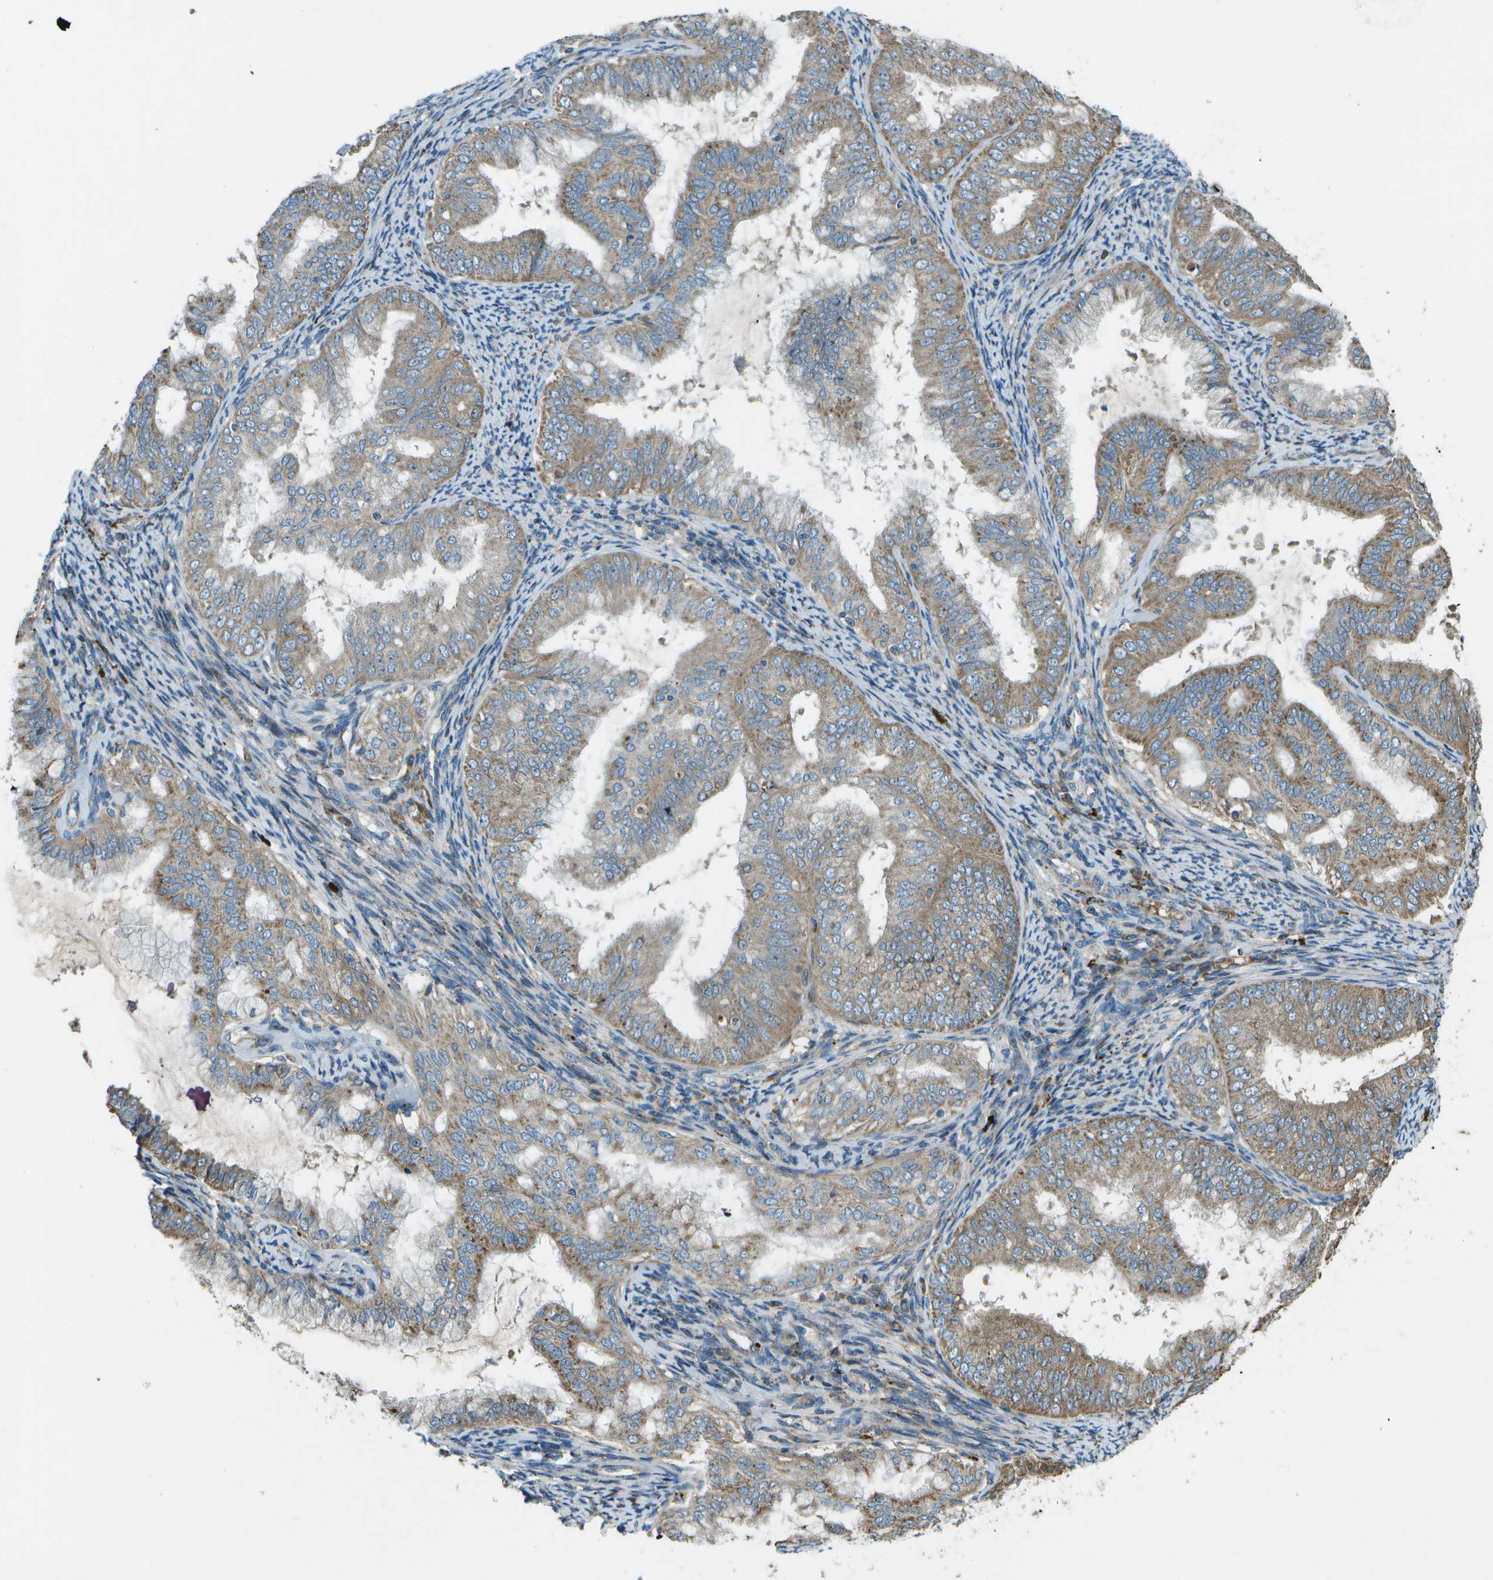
{"staining": {"intensity": "moderate", "quantity": "25%-75%", "location": "cytoplasmic/membranous"}, "tissue": "endometrial cancer", "cell_type": "Tumor cells", "image_type": "cancer", "snomed": [{"axis": "morphology", "description": "Adenocarcinoma, NOS"}, {"axis": "topography", "description": "Endometrium"}], "caption": "High-magnification brightfield microscopy of adenocarcinoma (endometrial) stained with DAB (brown) and counterstained with hematoxylin (blue). tumor cells exhibit moderate cytoplasmic/membranous expression is identified in approximately25%-75% of cells.", "gene": "PXYLP1", "patient": {"sex": "female", "age": 63}}